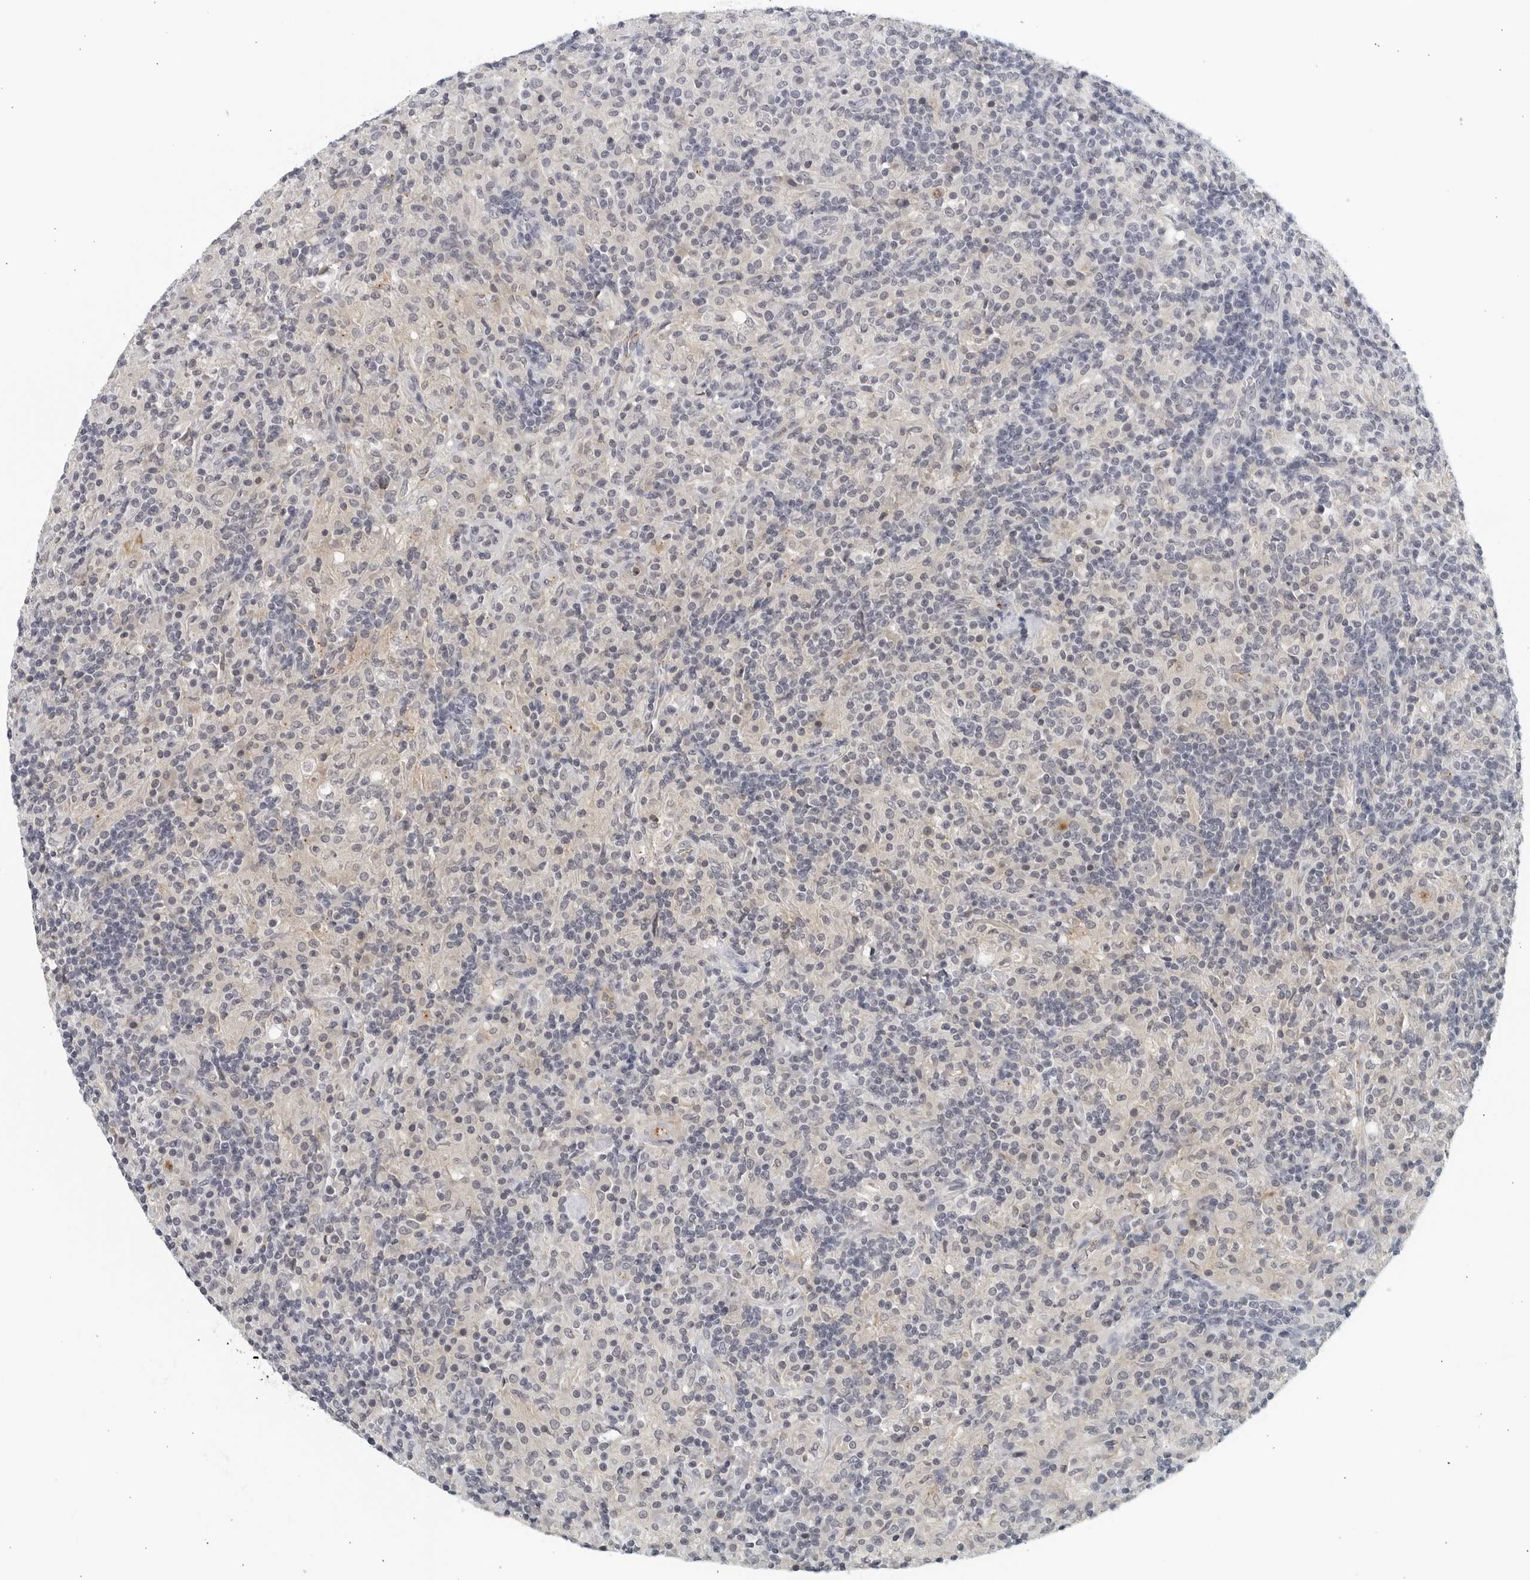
{"staining": {"intensity": "negative", "quantity": "none", "location": "none"}, "tissue": "lymphoma", "cell_type": "Tumor cells", "image_type": "cancer", "snomed": [{"axis": "morphology", "description": "Hodgkin's disease, NOS"}, {"axis": "topography", "description": "Lymph node"}], "caption": "Hodgkin's disease stained for a protein using immunohistochemistry (IHC) demonstrates no expression tumor cells.", "gene": "MATN1", "patient": {"sex": "male", "age": 70}}